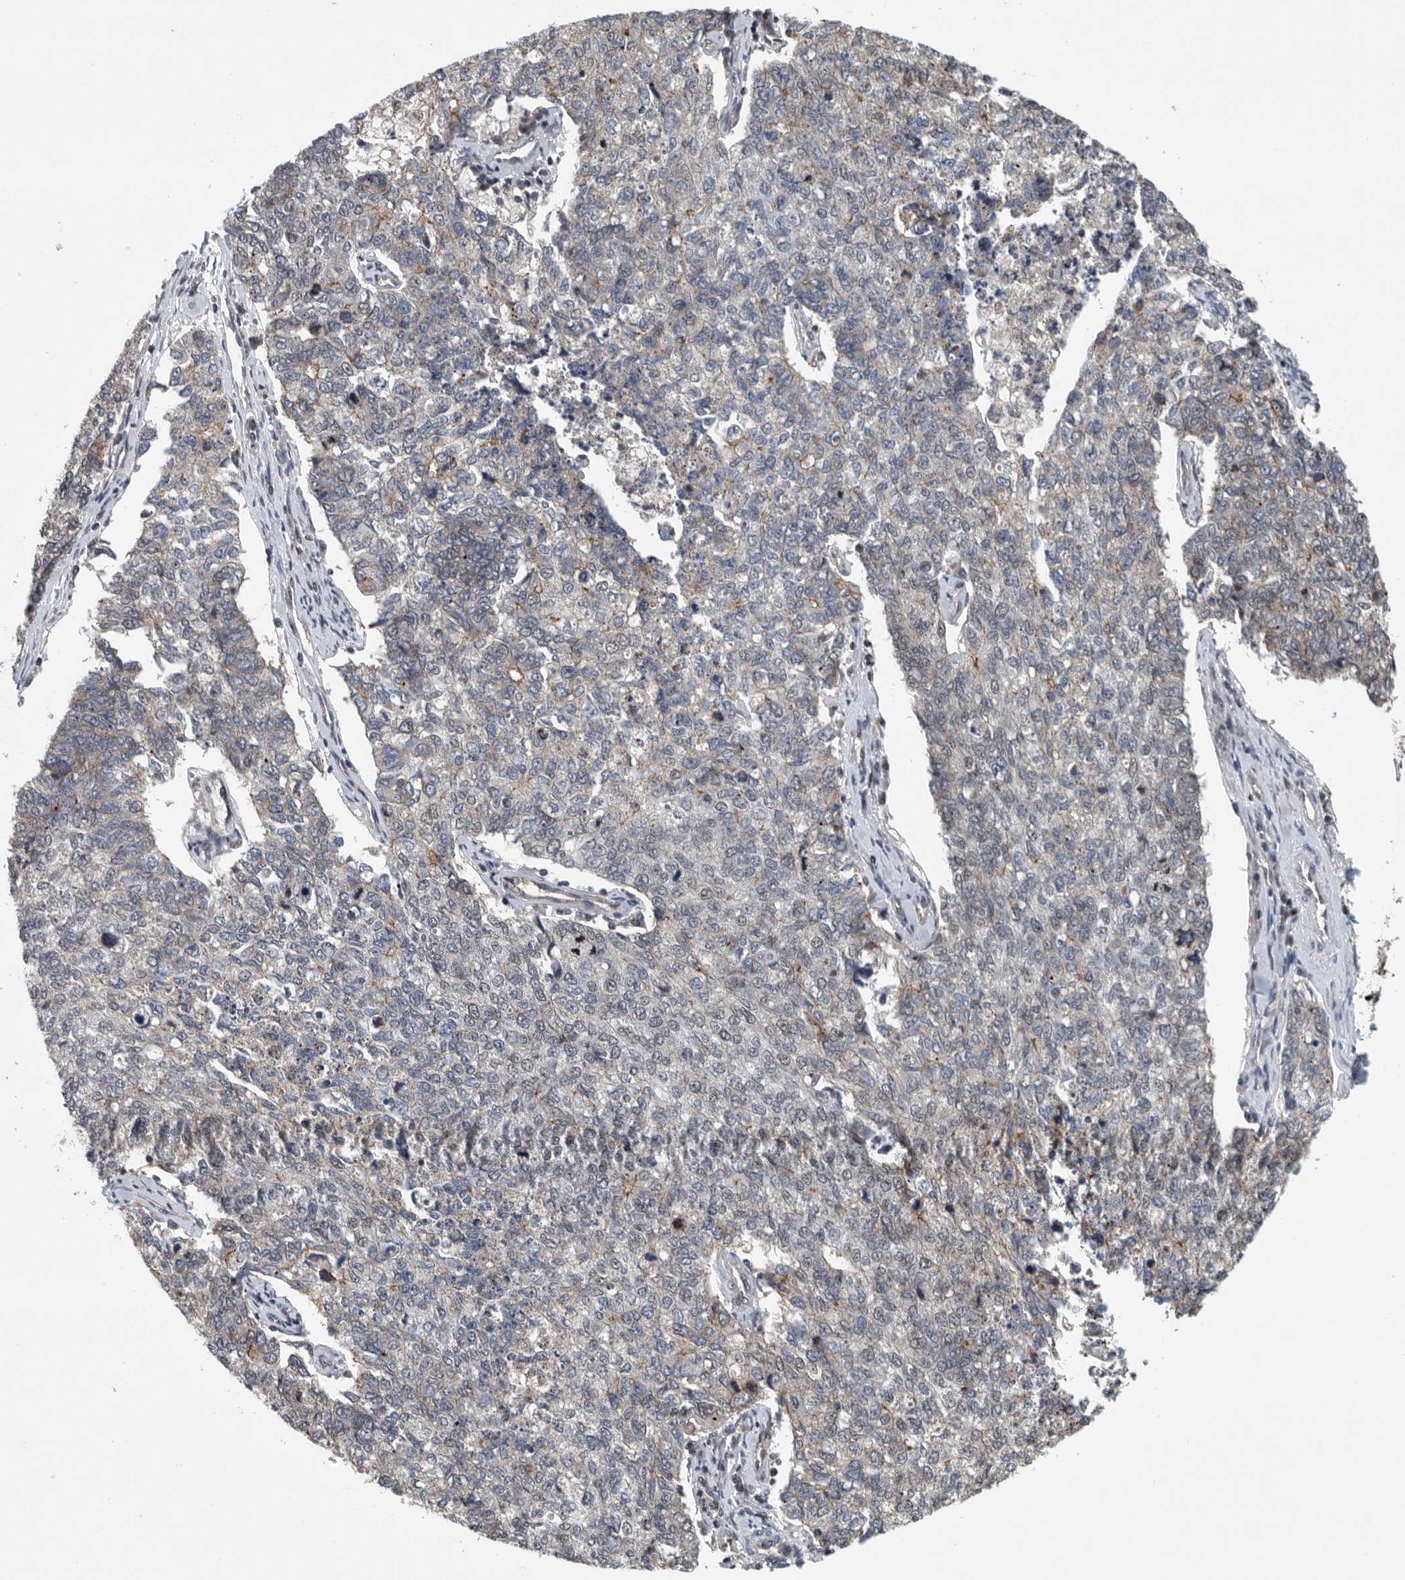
{"staining": {"intensity": "moderate", "quantity": "25%-75%", "location": "nuclear"}, "tissue": "cervical cancer", "cell_type": "Tumor cells", "image_type": "cancer", "snomed": [{"axis": "morphology", "description": "Squamous cell carcinoma, NOS"}, {"axis": "topography", "description": "Cervix"}], "caption": "This histopathology image reveals cervical cancer (squamous cell carcinoma) stained with immunohistochemistry (IHC) to label a protein in brown. The nuclear of tumor cells show moderate positivity for the protein. Nuclei are counter-stained blue.", "gene": "SENP7", "patient": {"sex": "female", "age": 63}}